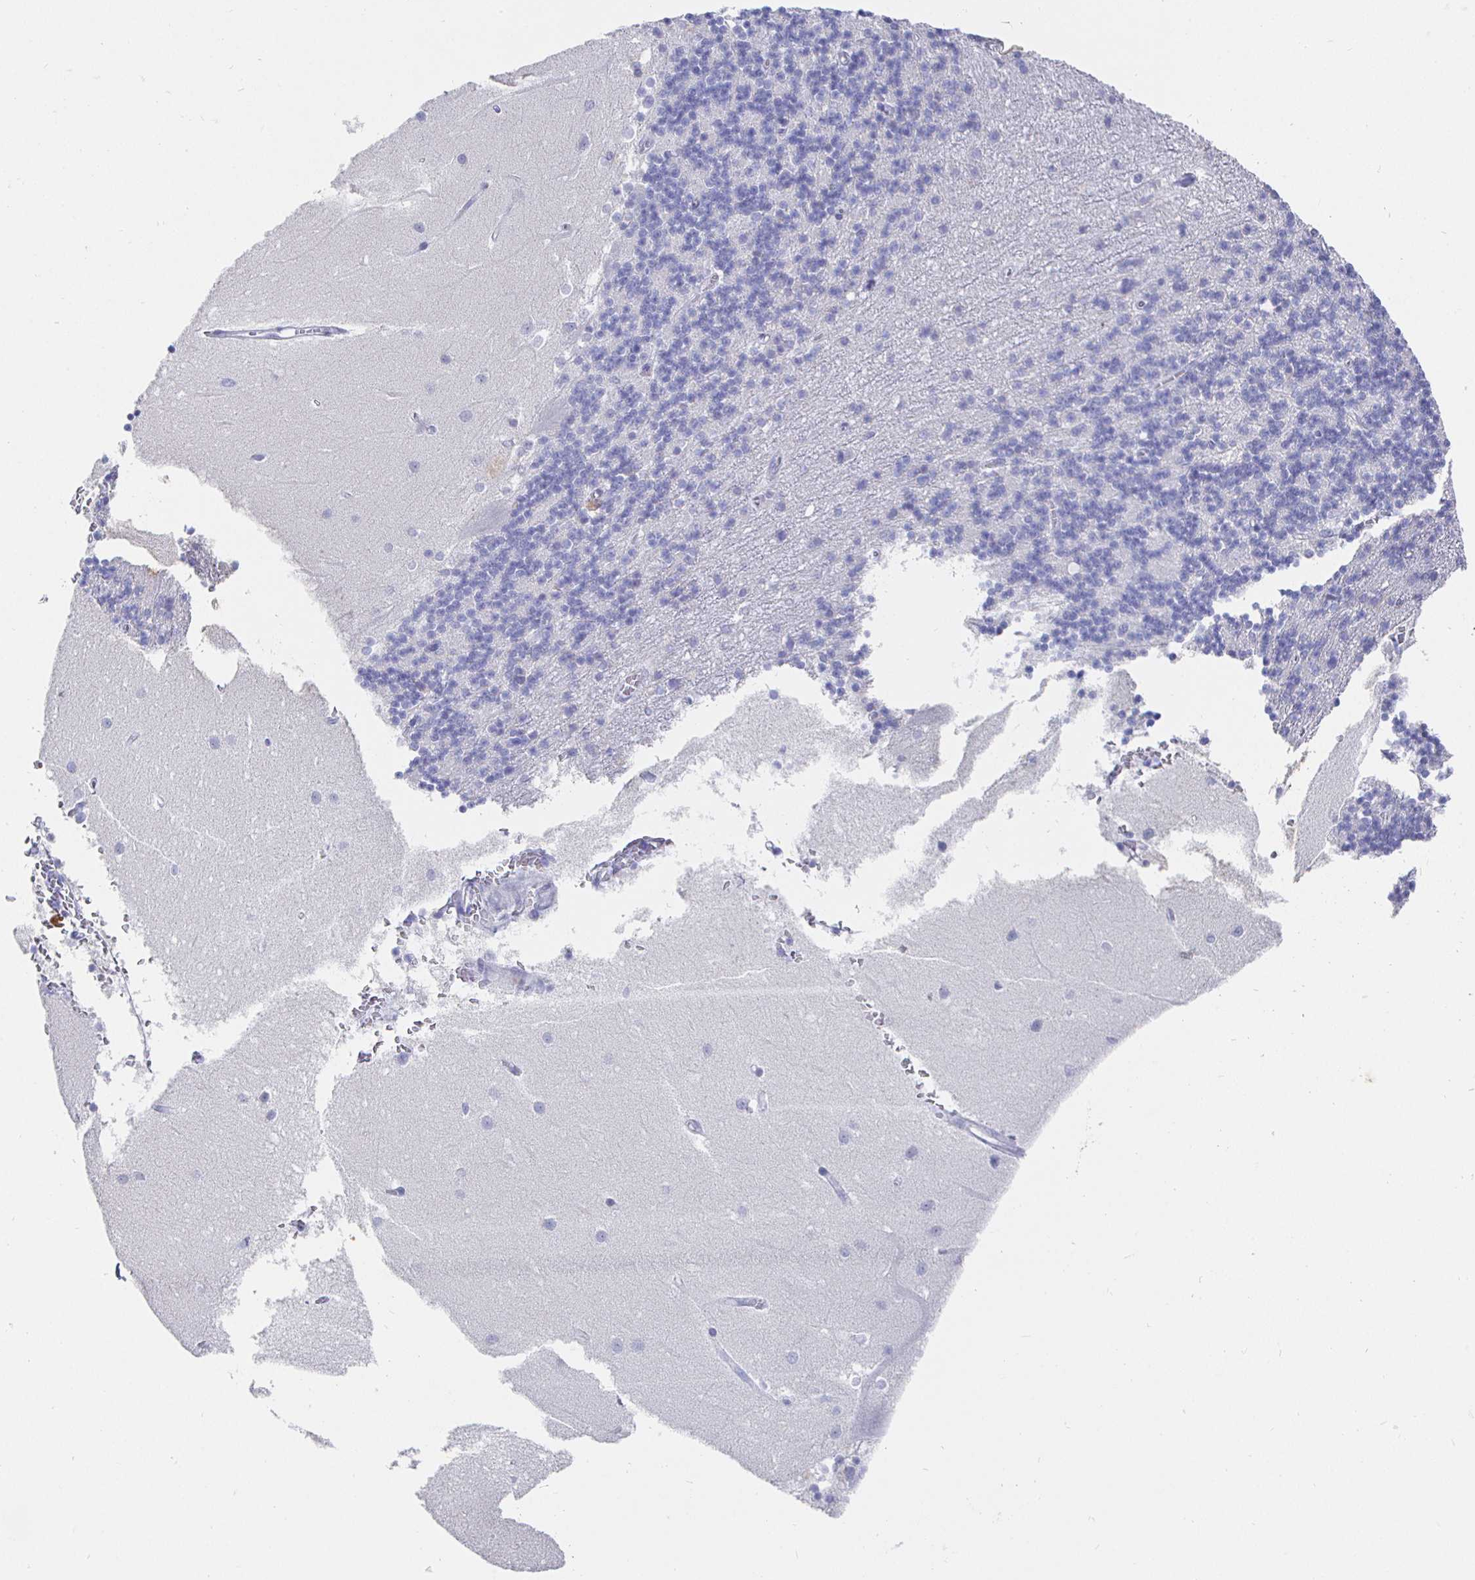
{"staining": {"intensity": "negative", "quantity": "none", "location": "none"}, "tissue": "cerebellum", "cell_type": "Cells in granular layer", "image_type": "normal", "snomed": [{"axis": "morphology", "description": "Normal tissue, NOS"}, {"axis": "topography", "description": "Cerebellum"}], "caption": "DAB immunohistochemical staining of normal human cerebellum demonstrates no significant expression in cells in granular layer.", "gene": "LRRC23", "patient": {"sex": "male", "age": 54}}